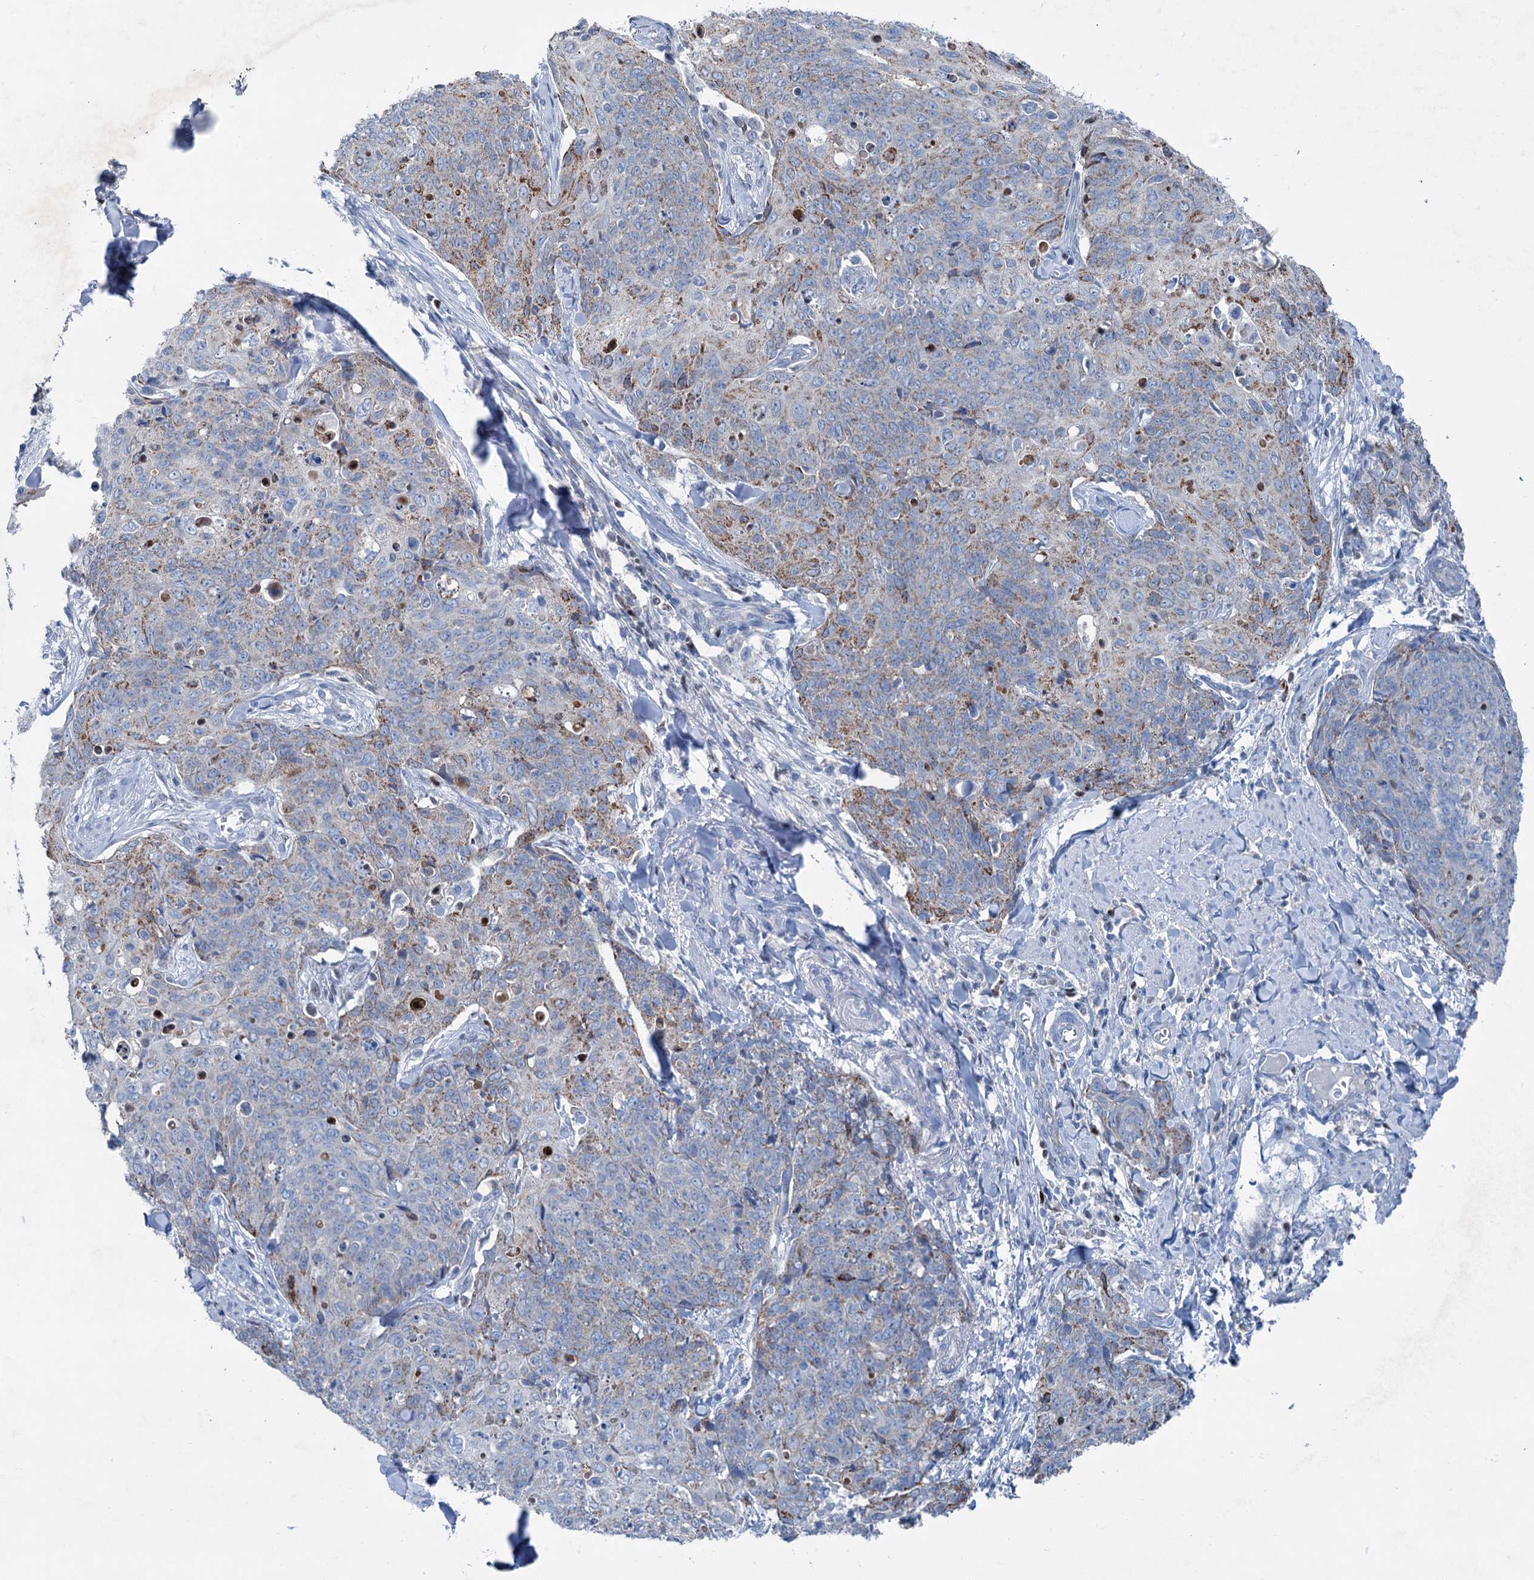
{"staining": {"intensity": "weak", "quantity": "25%-75%", "location": "cytoplasmic/membranous"}, "tissue": "skin cancer", "cell_type": "Tumor cells", "image_type": "cancer", "snomed": [{"axis": "morphology", "description": "Squamous cell carcinoma, NOS"}, {"axis": "topography", "description": "Skin"}, {"axis": "topography", "description": "Vulva"}], "caption": "Skin squamous cell carcinoma stained with DAB IHC displays low levels of weak cytoplasmic/membranous expression in about 25%-75% of tumor cells. The protein of interest is shown in brown color, while the nuclei are stained blue.", "gene": "ELP4", "patient": {"sex": "female", "age": 85}}